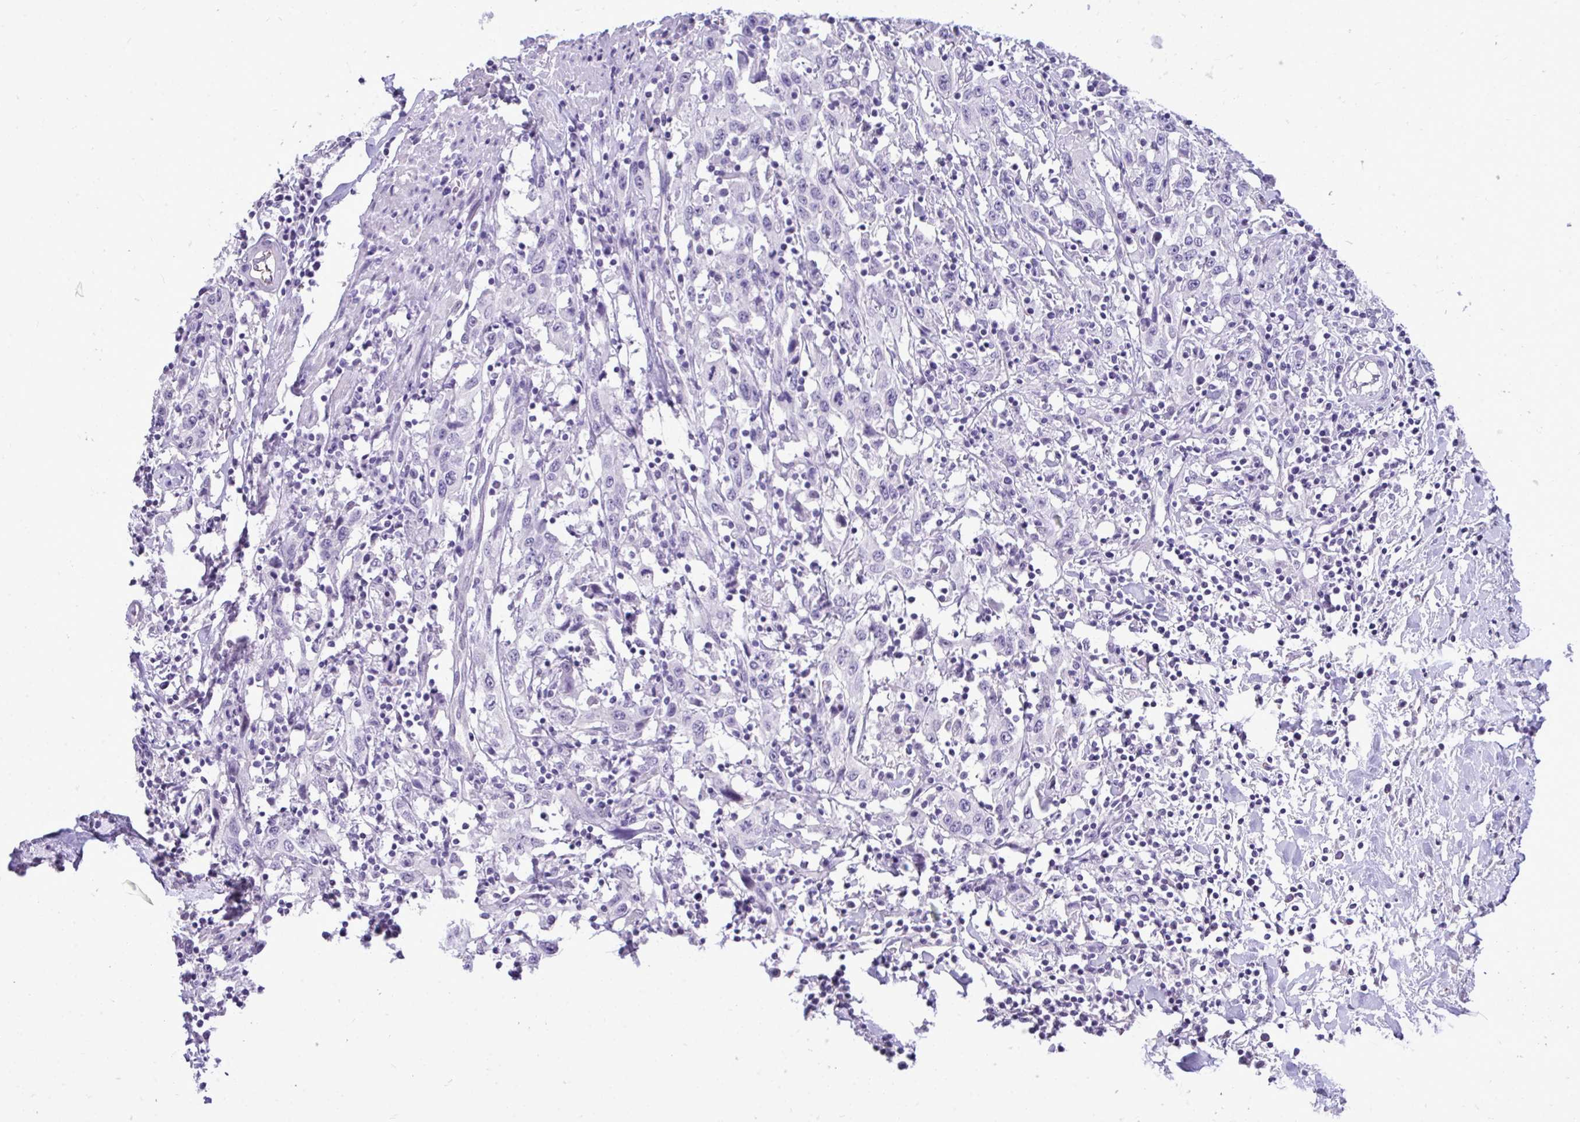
{"staining": {"intensity": "negative", "quantity": "none", "location": "none"}, "tissue": "urothelial cancer", "cell_type": "Tumor cells", "image_type": "cancer", "snomed": [{"axis": "morphology", "description": "Urothelial carcinoma, High grade"}, {"axis": "topography", "description": "Urinary bladder"}], "caption": "DAB immunohistochemical staining of human high-grade urothelial carcinoma reveals no significant expression in tumor cells.", "gene": "PRM2", "patient": {"sex": "male", "age": 61}}